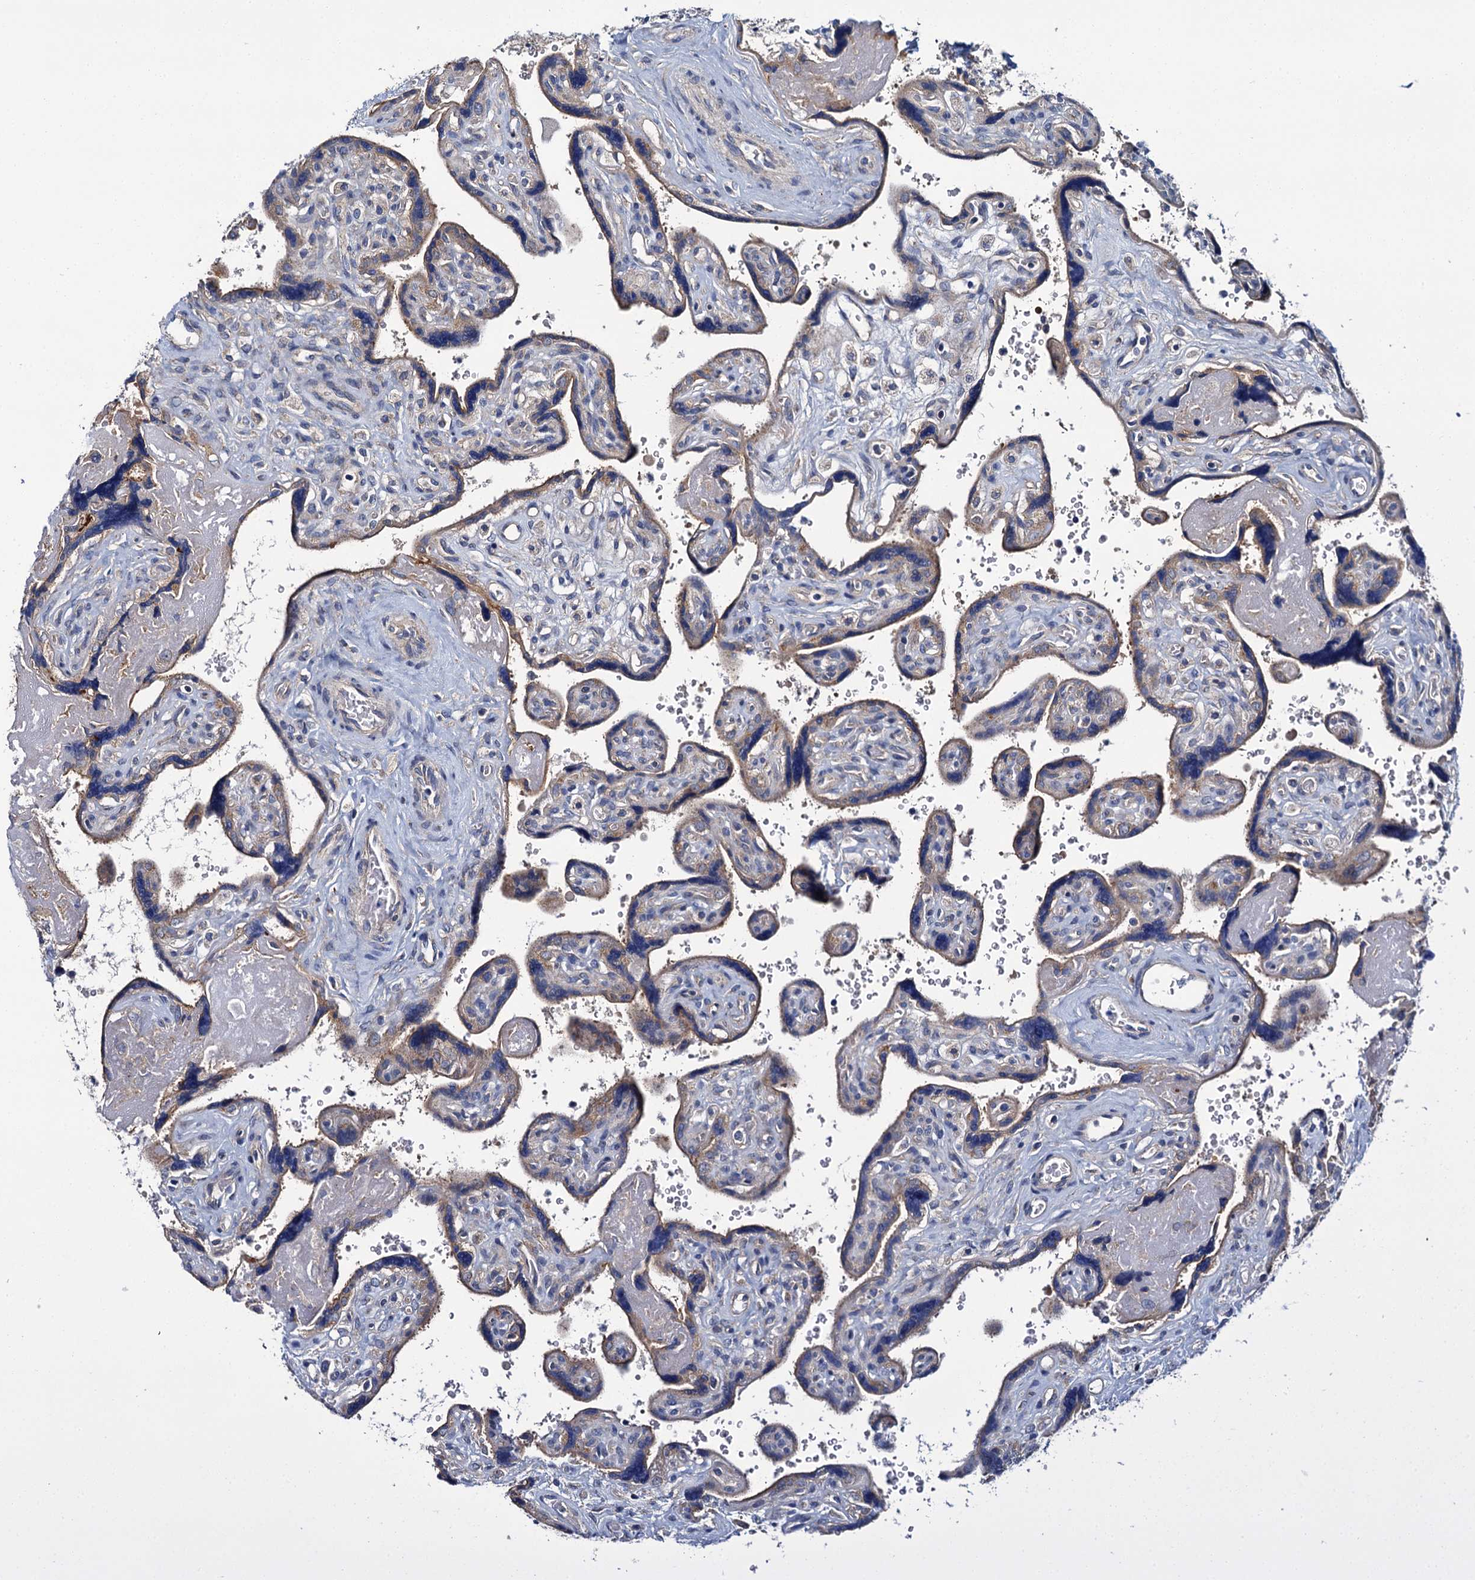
{"staining": {"intensity": "weak", "quantity": ">75%", "location": "cytoplasmic/membranous"}, "tissue": "placenta", "cell_type": "Trophoblastic cells", "image_type": "normal", "snomed": [{"axis": "morphology", "description": "Normal tissue, NOS"}, {"axis": "topography", "description": "Placenta"}], "caption": "Trophoblastic cells demonstrate weak cytoplasmic/membranous positivity in about >75% of cells in normal placenta. (DAB (3,3'-diaminobenzidine) = brown stain, brightfield microscopy at high magnification).", "gene": "CEP295", "patient": {"sex": "female", "age": 39}}